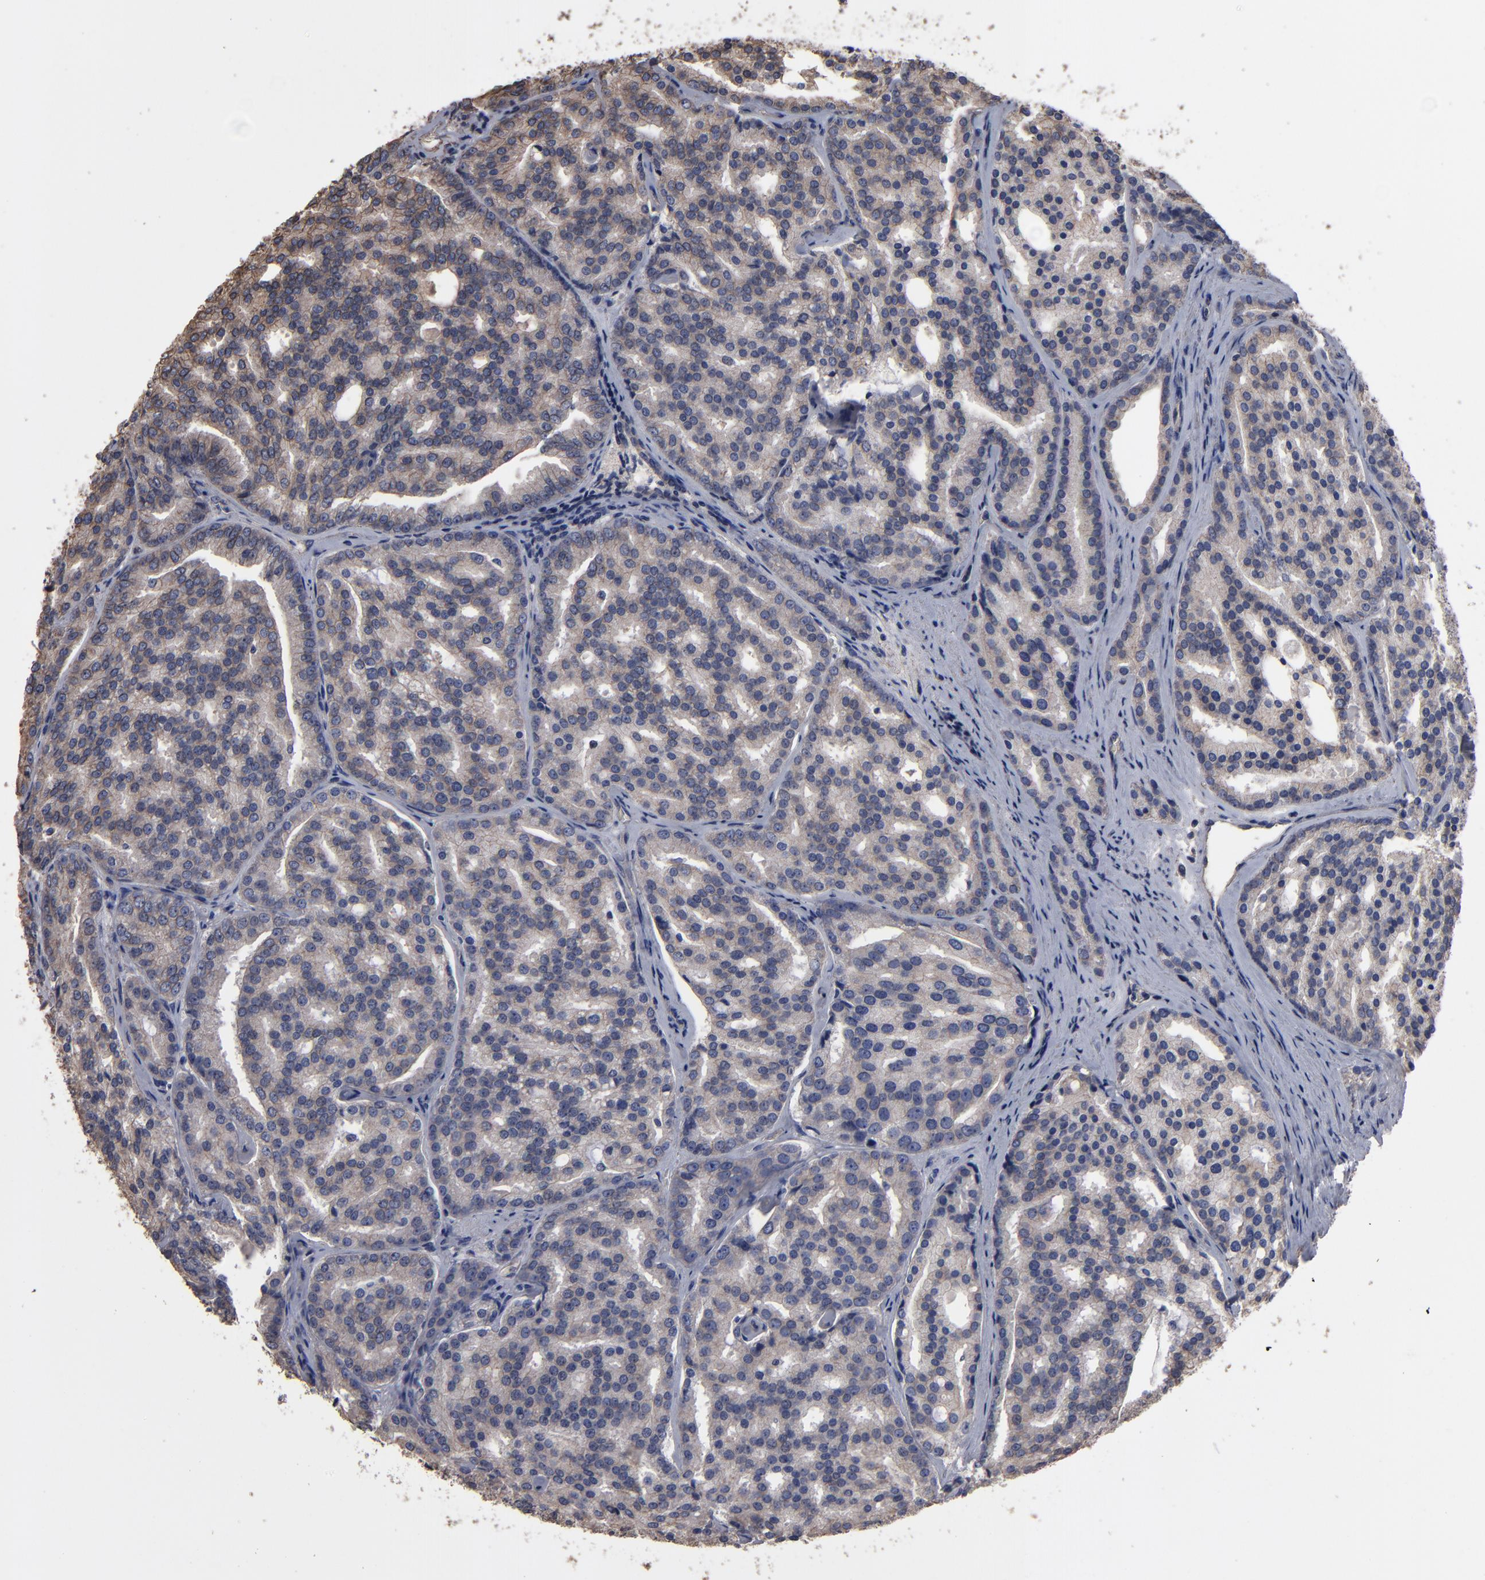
{"staining": {"intensity": "weak", "quantity": ">75%", "location": "cytoplasmic/membranous"}, "tissue": "prostate cancer", "cell_type": "Tumor cells", "image_type": "cancer", "snomed": [{"axis": "morphology", "description": "Adenocarcinoma, High grade"}, {"axis": "topography", "description": "Prostate"}], "caption": "The micrograph demonstrates staining of prostate adenocarcinoma (high-grade), revealing weak cytoplasmic/membranous protein positivity (brown color) within tumor cells. (DAB (3,3'-diaminobenzidine) IHC, brown staining for protein, blue staining for nuclei).", "gene": "DMD", "patient": {"sex": "male", "age": 64}}